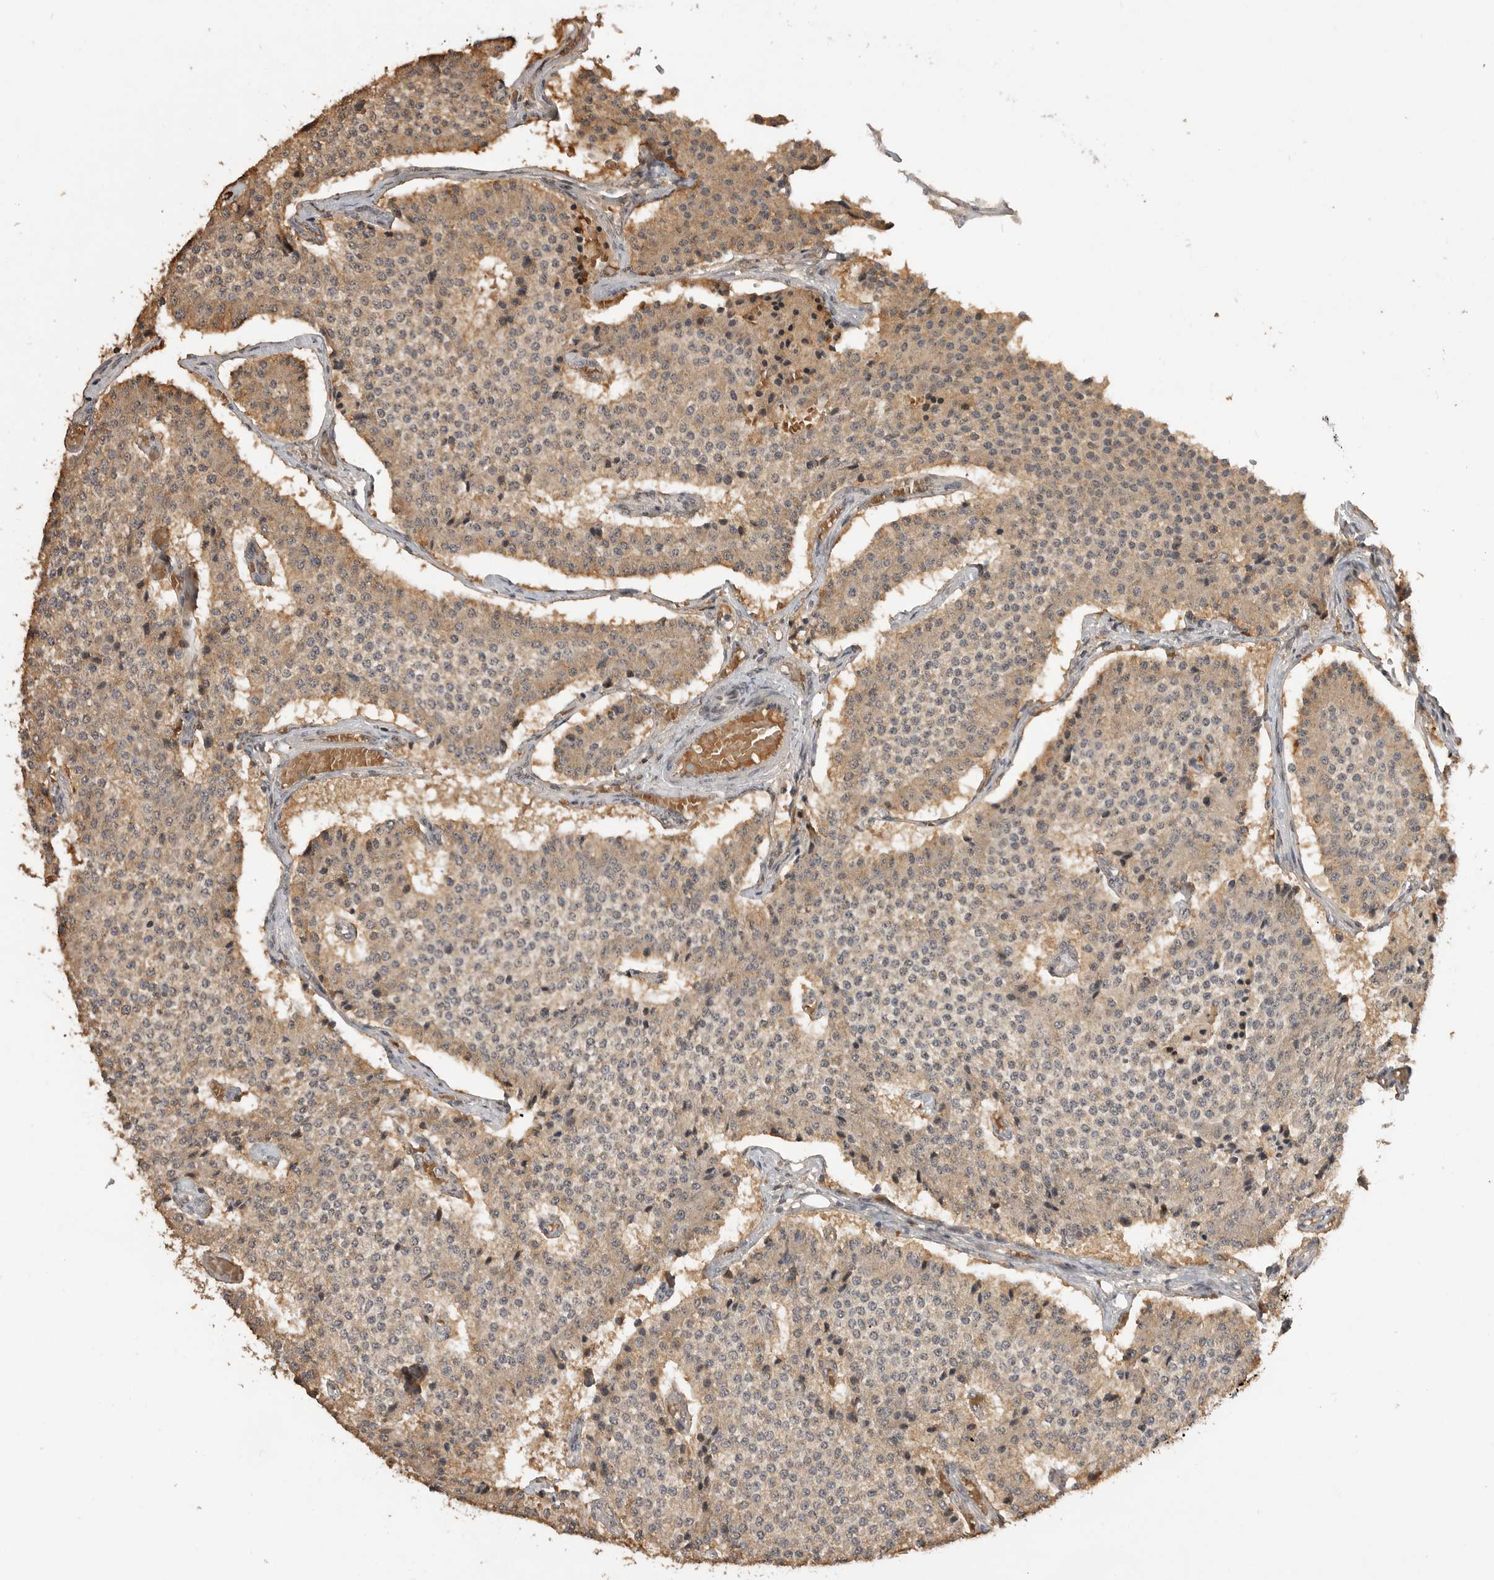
{"staining": {"intensity": "weak", "quantity": ">75%", "location": "cytoplasmic/membranous"}, "tissue": "carcinoid", "cell_type": "Tumor cells", "image_type": "cancer", "snomed": [{"axis": "morphology", "description": "Carcinoid, malignant, NOS"}, {"axis": "topography", "description": "Colon"}], "caption": "About >75% of tumor cells in human carcinoid reveal weak cytoplasmic/membranous protein staining as visualized by brown immunohistochemical staining.", "gene": "ASPSCR1", "patient": {"sex": "female", "age": 52}}